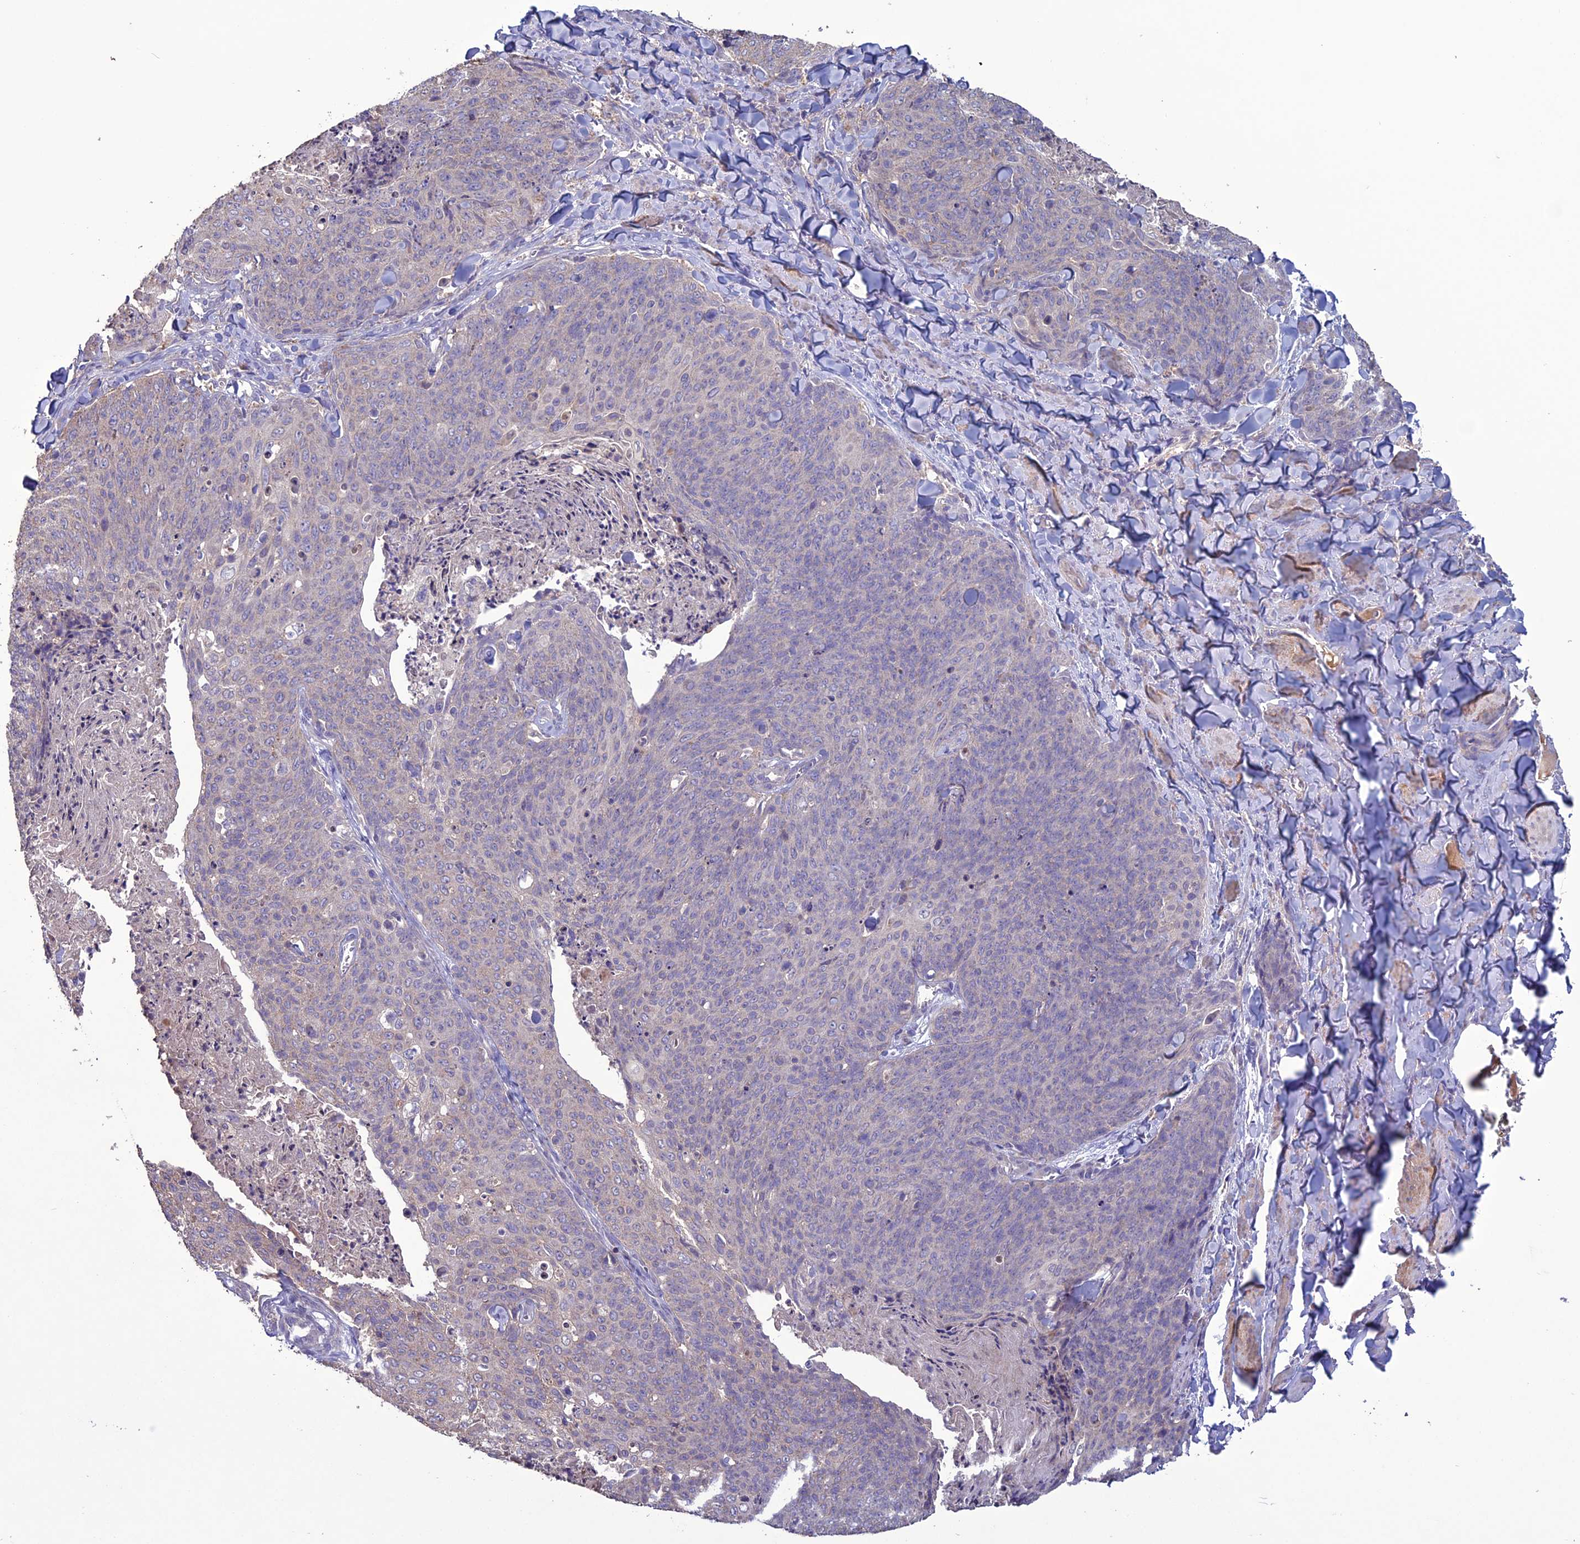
{"staining": {"intensity": "negative", "quantity": "none", "location": "none"}, "tissue": "skin cancer", "cell_type": "Tumor cells", "image_type": "cancer", "snomed": [{"axis": "morphology", "description": "Squamous cell carcinoma, NOS"}, {"axis": "topography", "description": "Skin"}, {"axis": "topography", "description": "Vulva"}], "caption": "Immunohistochemistry (IHC) histopathology image of human skin squamous cell carcinoma stained for a protein (brown), which shows no expression in tumor cells. (Brightfield microscopy of DAB (3,3'-diaminobenzidine) immunohistochemistry at high magnification).", "gene": "C2orf76", "patient": {"sex": "female", "age": 85}}